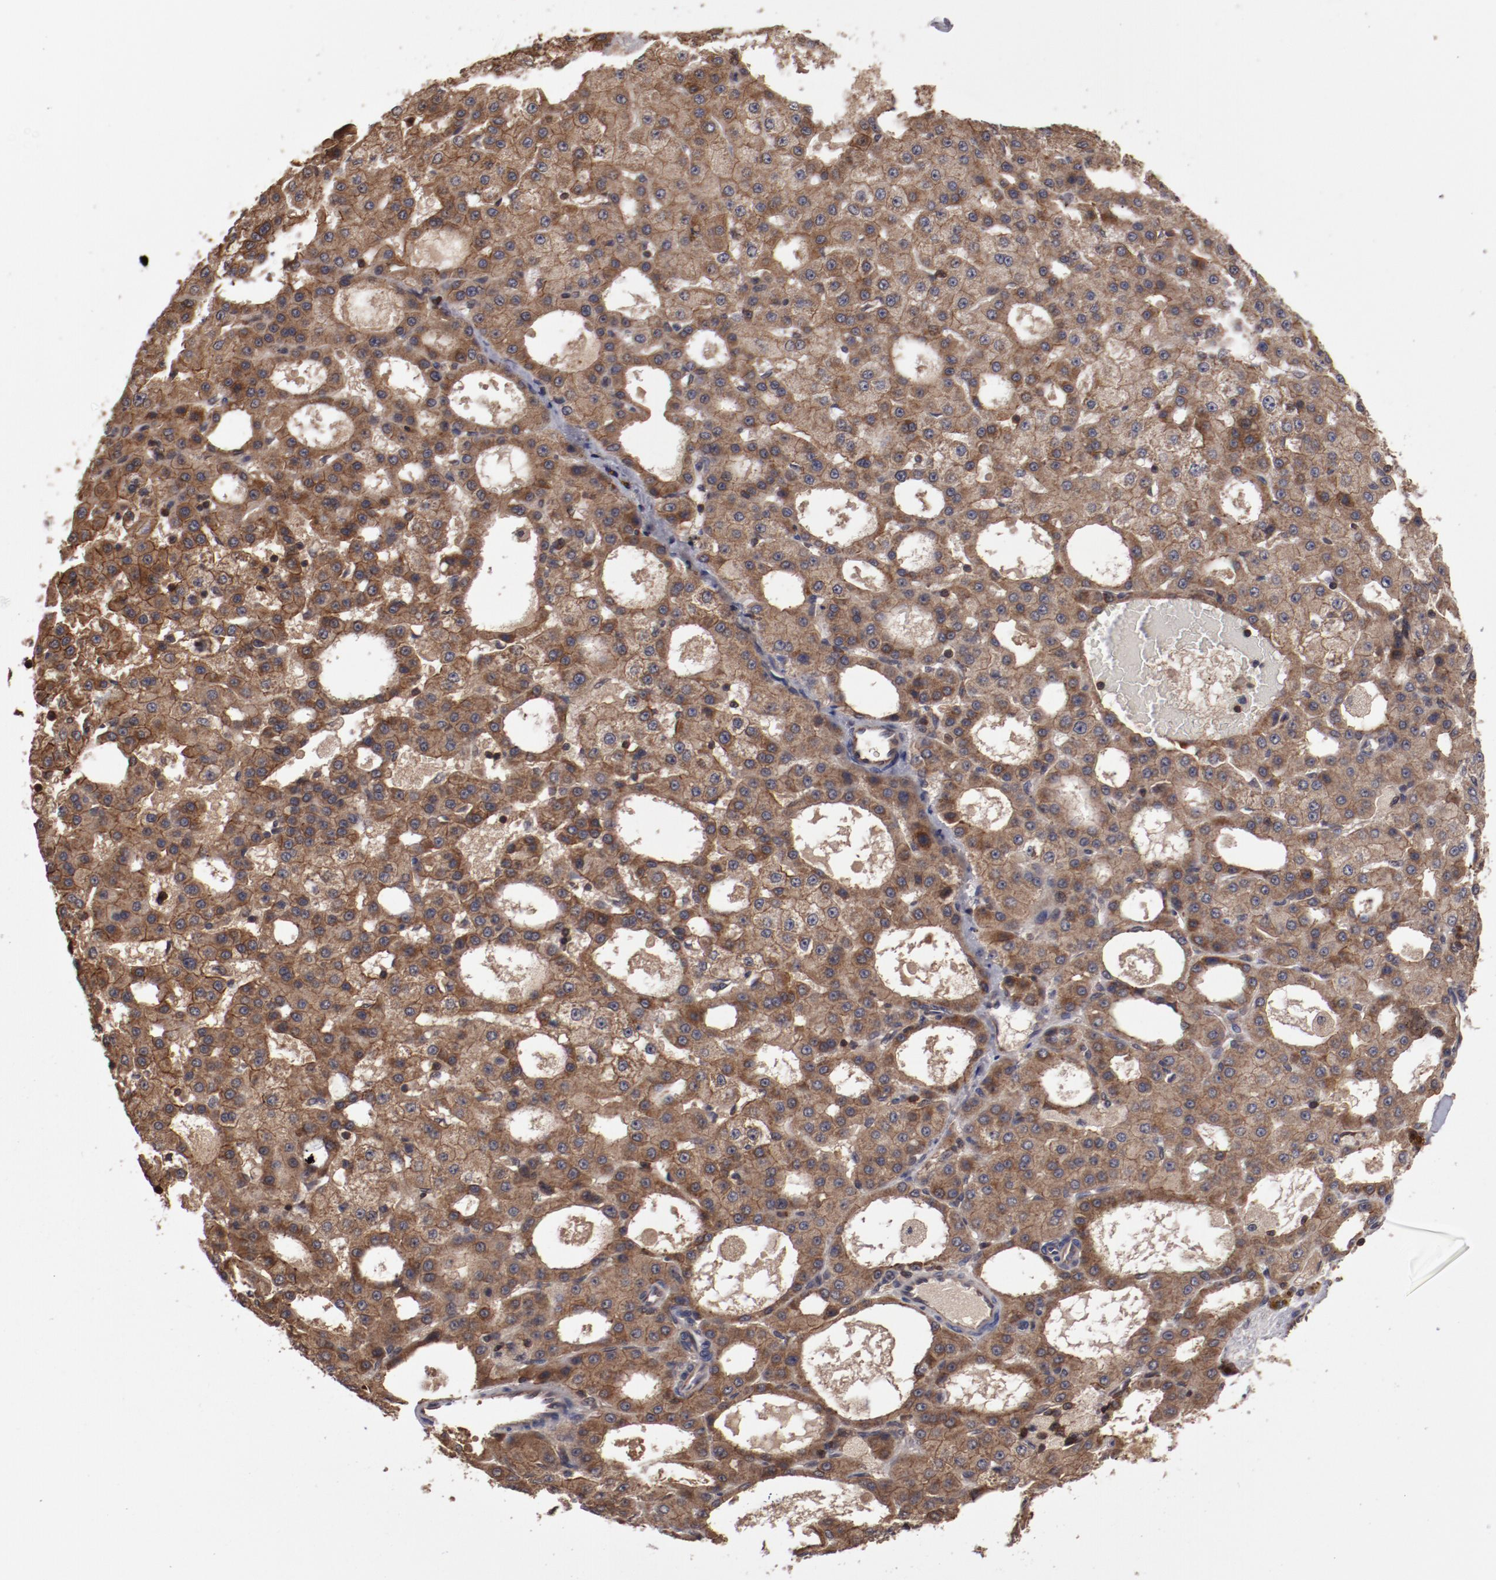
{"staining": {"intensity": "moderate", "quantity": ">75%", "location": "cytoplasmic/membranous"}, "tissue": "liver cancer", "cell_type": "Tumor cells", "image_type": "cancer", "snomed": [{"axis": "morphology", "description": "Carcinoma, Hepatocellular, NOS"}, {"axis": "topography", "description": "Liver"}], "caption": "Human liver hepatocellular carcinoma stained with a brown dye exhibits moderate cytoplasmic/membranous positive positivity in about >75% of tumor cells.", "gene": "RPS6KA6", "patient": {"sex": "male", "age": 47}}